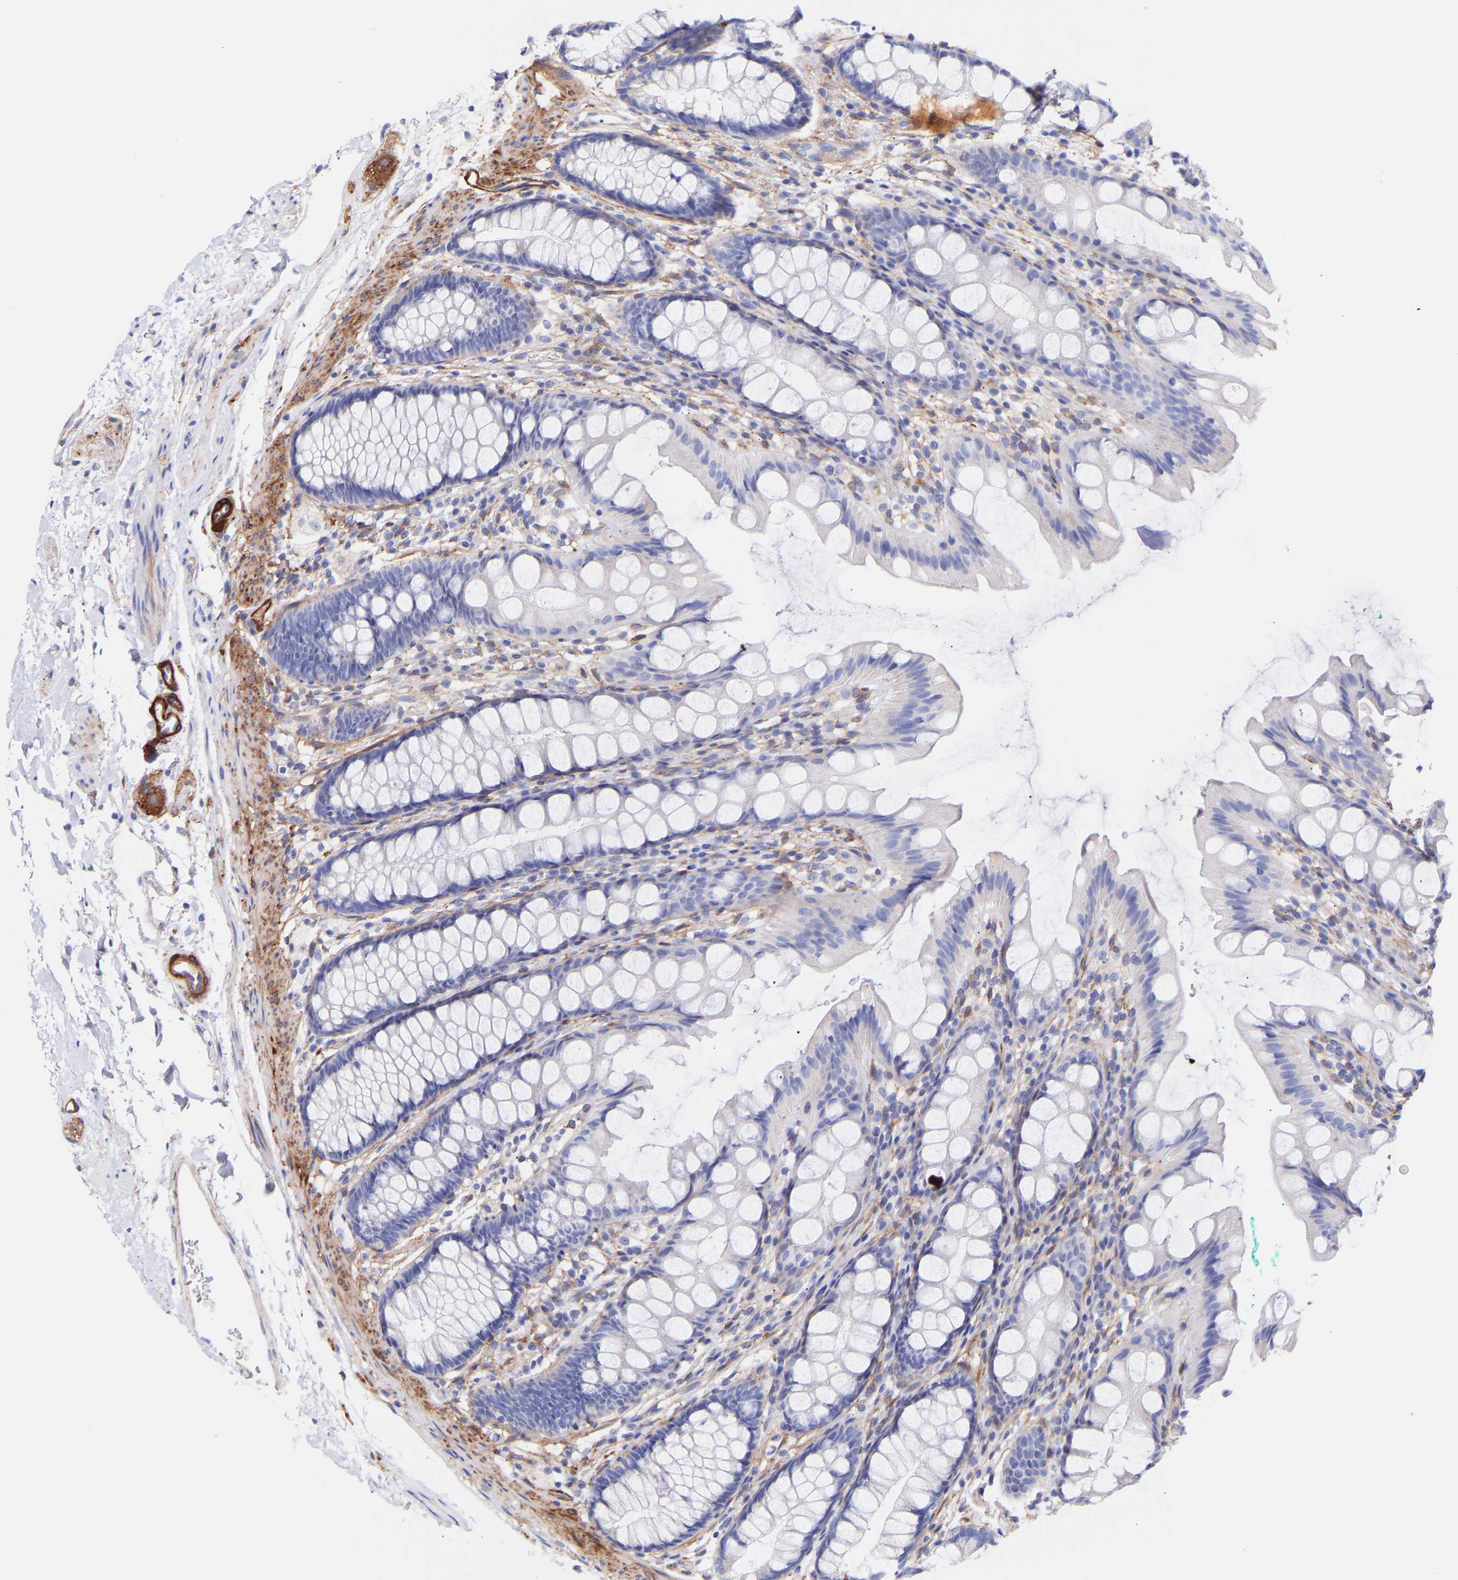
{"staining": {"intensity": "negative", "quantity": "none", "location": "none"}, "tissue": "rectum", "cell_type": "Glandular cells", "image_type": "normal", "snomed": [{"axis": "morphology", "description": "Normal tissue, NOS"}, {"axis": "topography", "description": "Rectum"}], "caption": "IHC histopathology image of unremarkable human rectum stained for a protein (brown), which demonstrates no positivity in glandular cells.", "gene": "AMPH", "patient": {"sex": "female", "age": 65}}